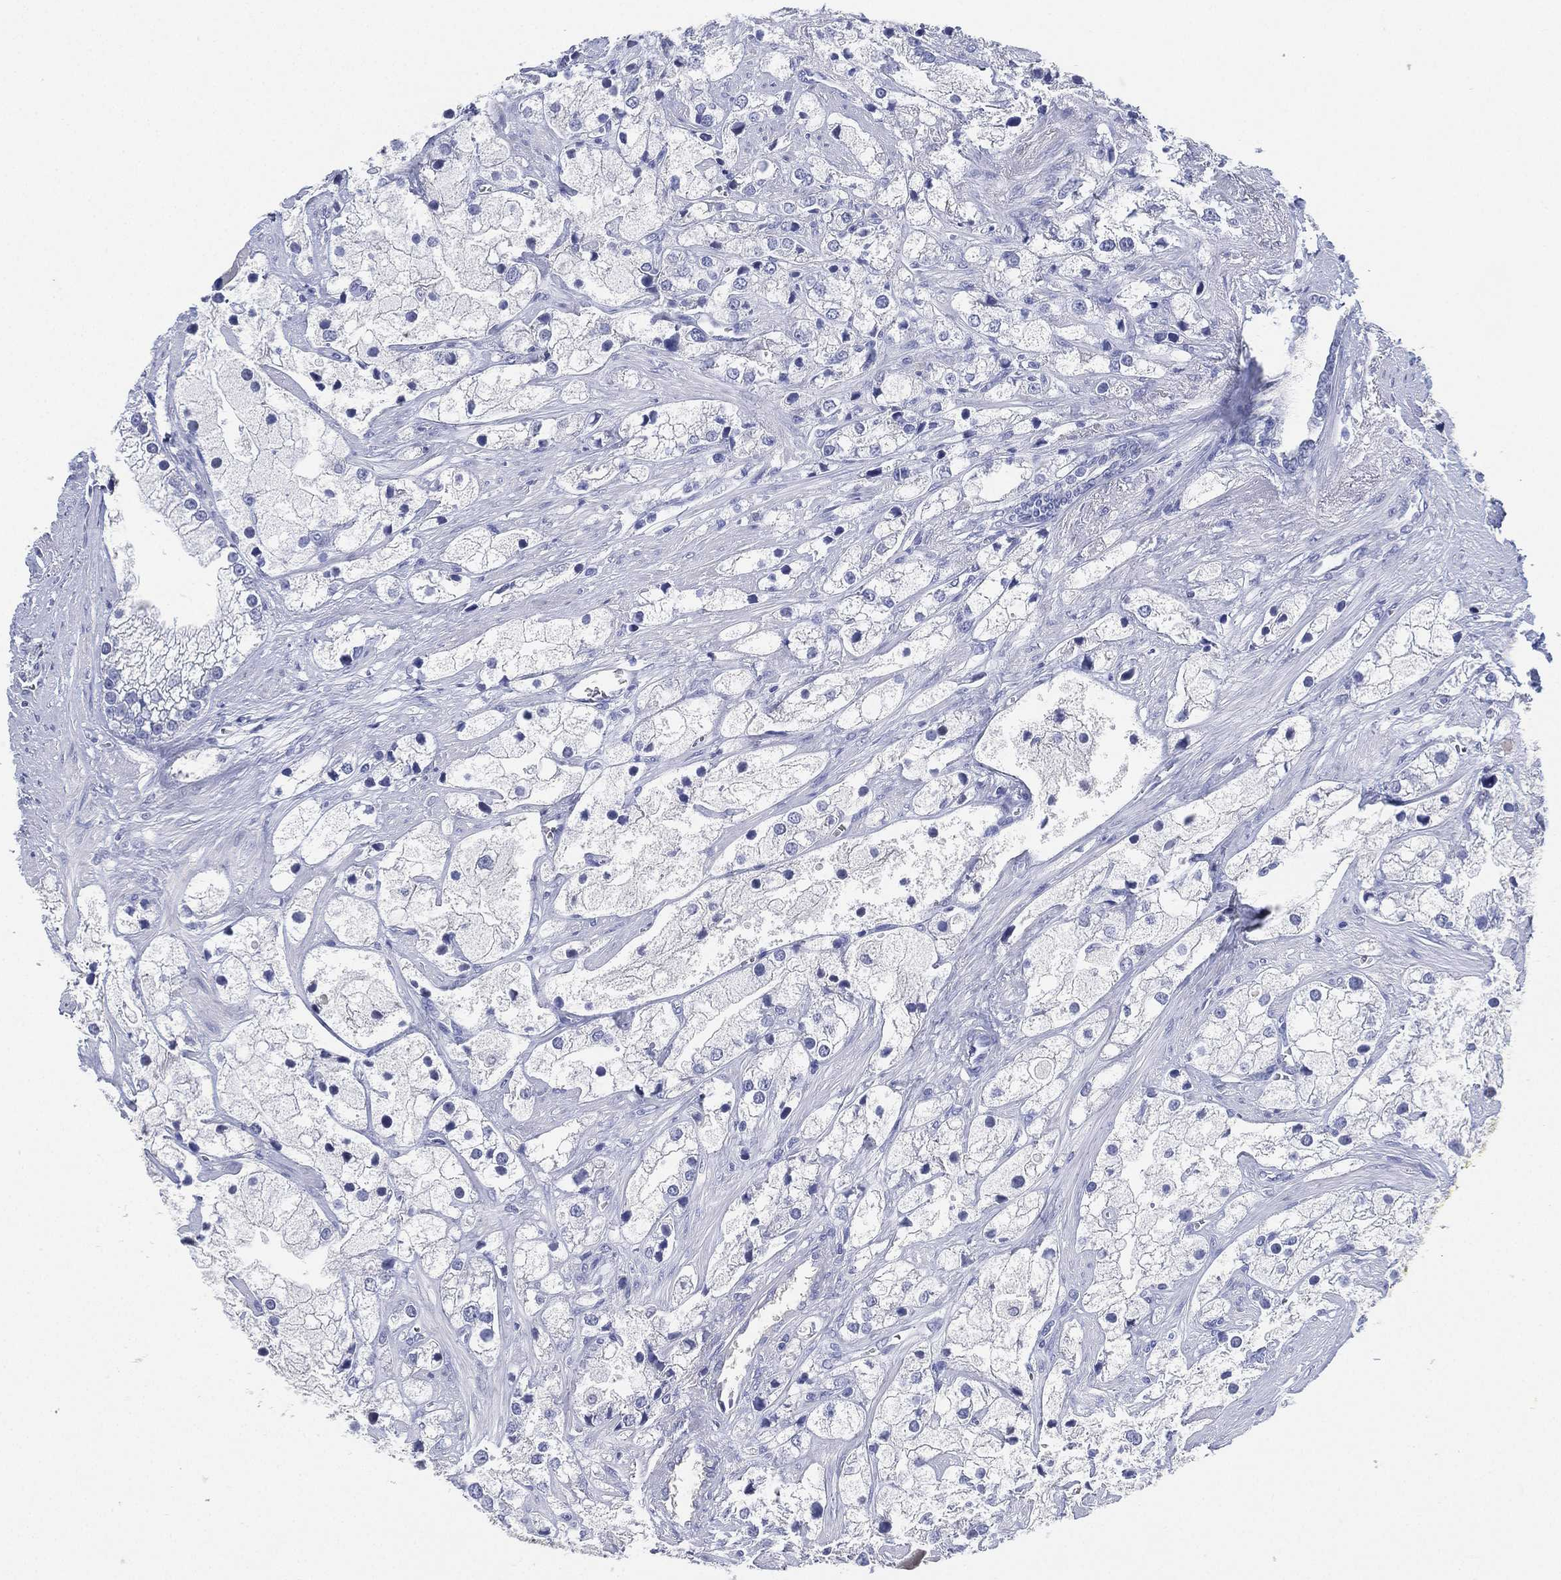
{"staining": {"intensity": "negative", "quantity": "none", "location": "none"}, "tissue": "prostate cancer", "cell_type": "Tumor cells", "image_type": "cancer", "snomed": [{"axis": "morphology", "description": "Adenocarcinoma, NOS"}, {"axis": "topography", "description": "Prostate and seminal vesicle, NOS"}, {"axis": "topography", "description": "Prostate"}], "caption": "DAB (3,3'-diaminobenzidine) immunohistochemical staining of adenocarcinoma (prostate) exhibits no significant positivity in tumor cells.", "gene": "IYD", "patient": {"sex": "male", "age": 79}}